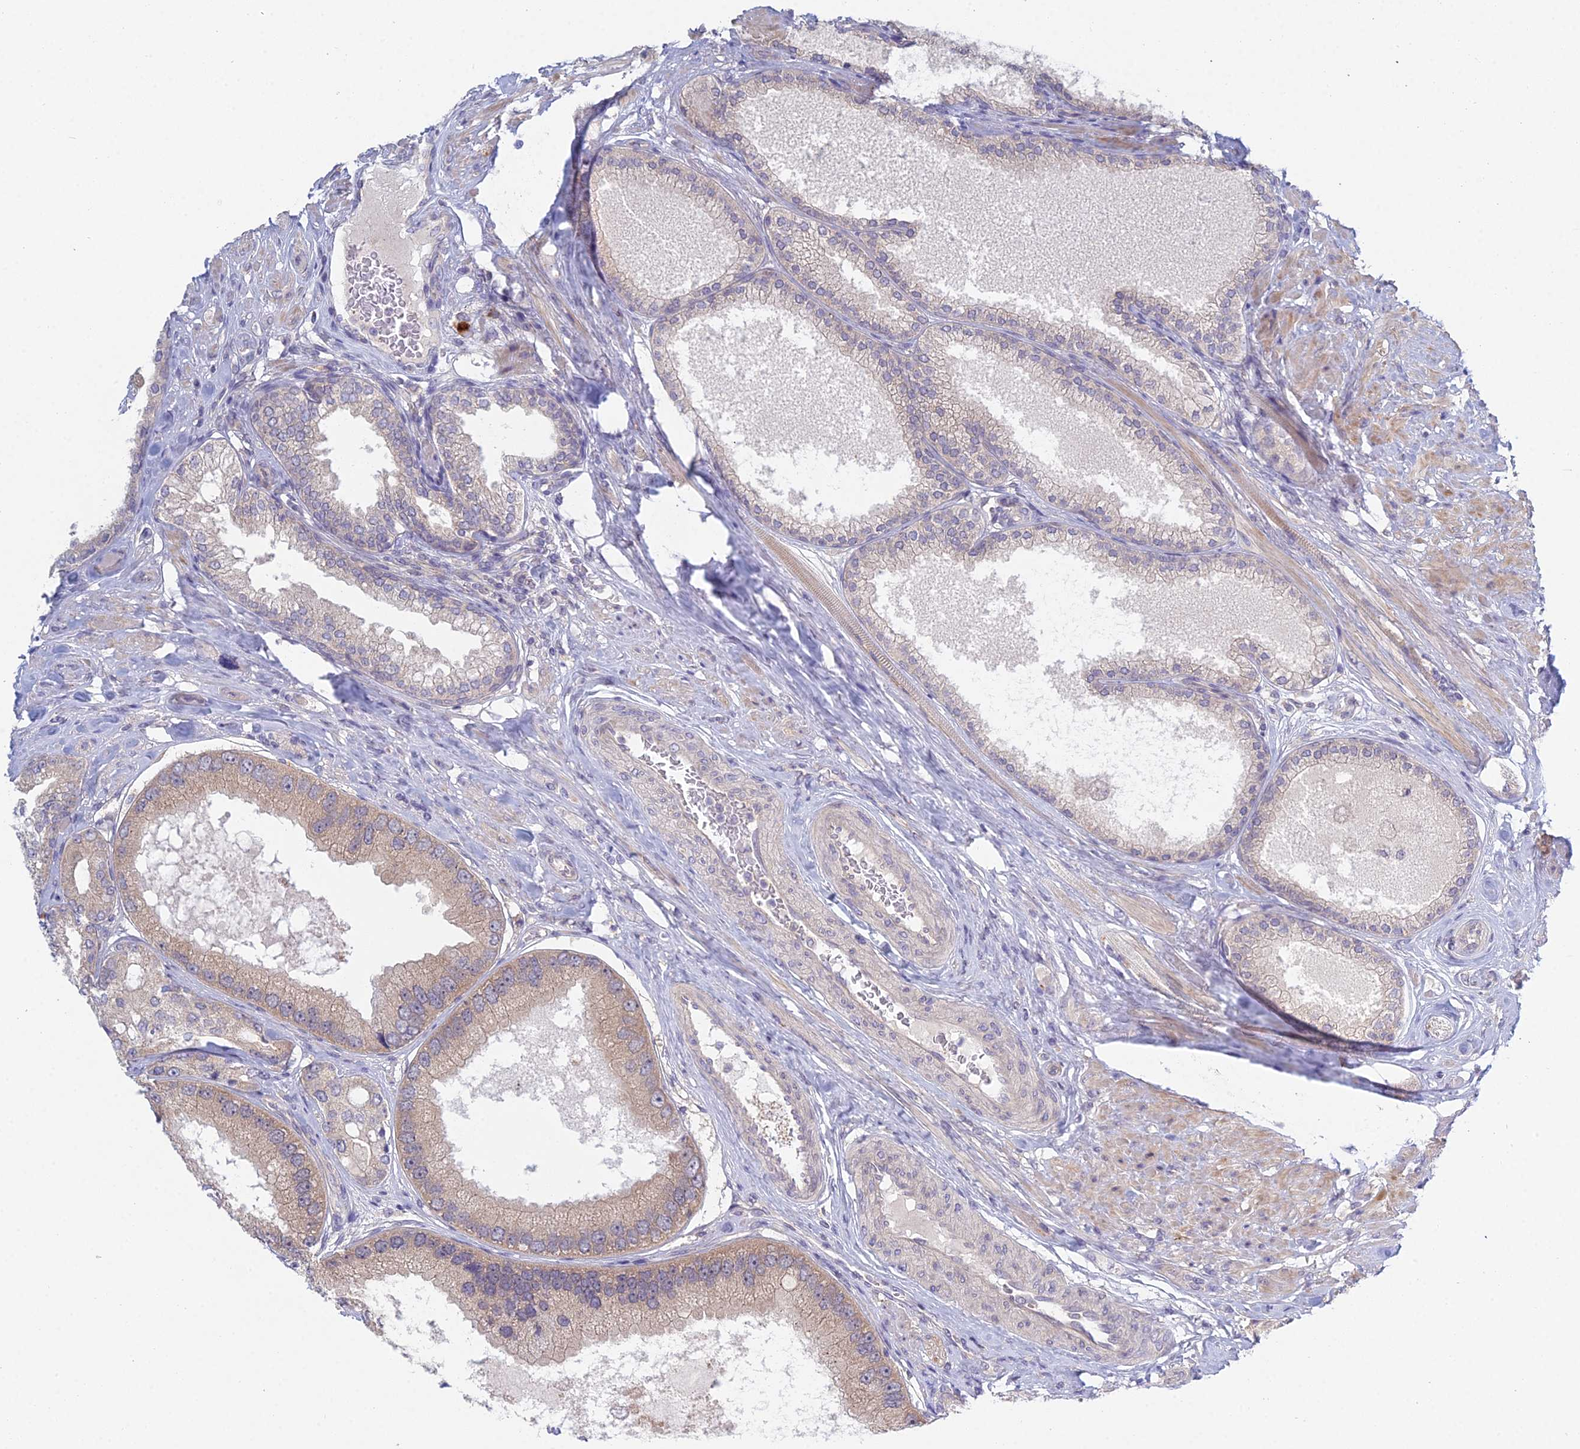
{"staining": {"intensity": "weak", "quantity": "<25%", "location": "cytoplasmic/membranous"}, "tissue": "prostate cancer", "cell_type": "Tumor cells", "image_type": "cancer", "snomed": [{"axis": "morphology", "description": "Adenocarcinoma, High grade"}, {"axis": "topography", "description": "Prostate"}], "caption": "Human prostate cancer (high-grade adenocarcinoma) stained for a protein using IHC shows no expression in tumor cells.", "gene": "METTL26", "patient": {"sex": "male", "age": 71}}